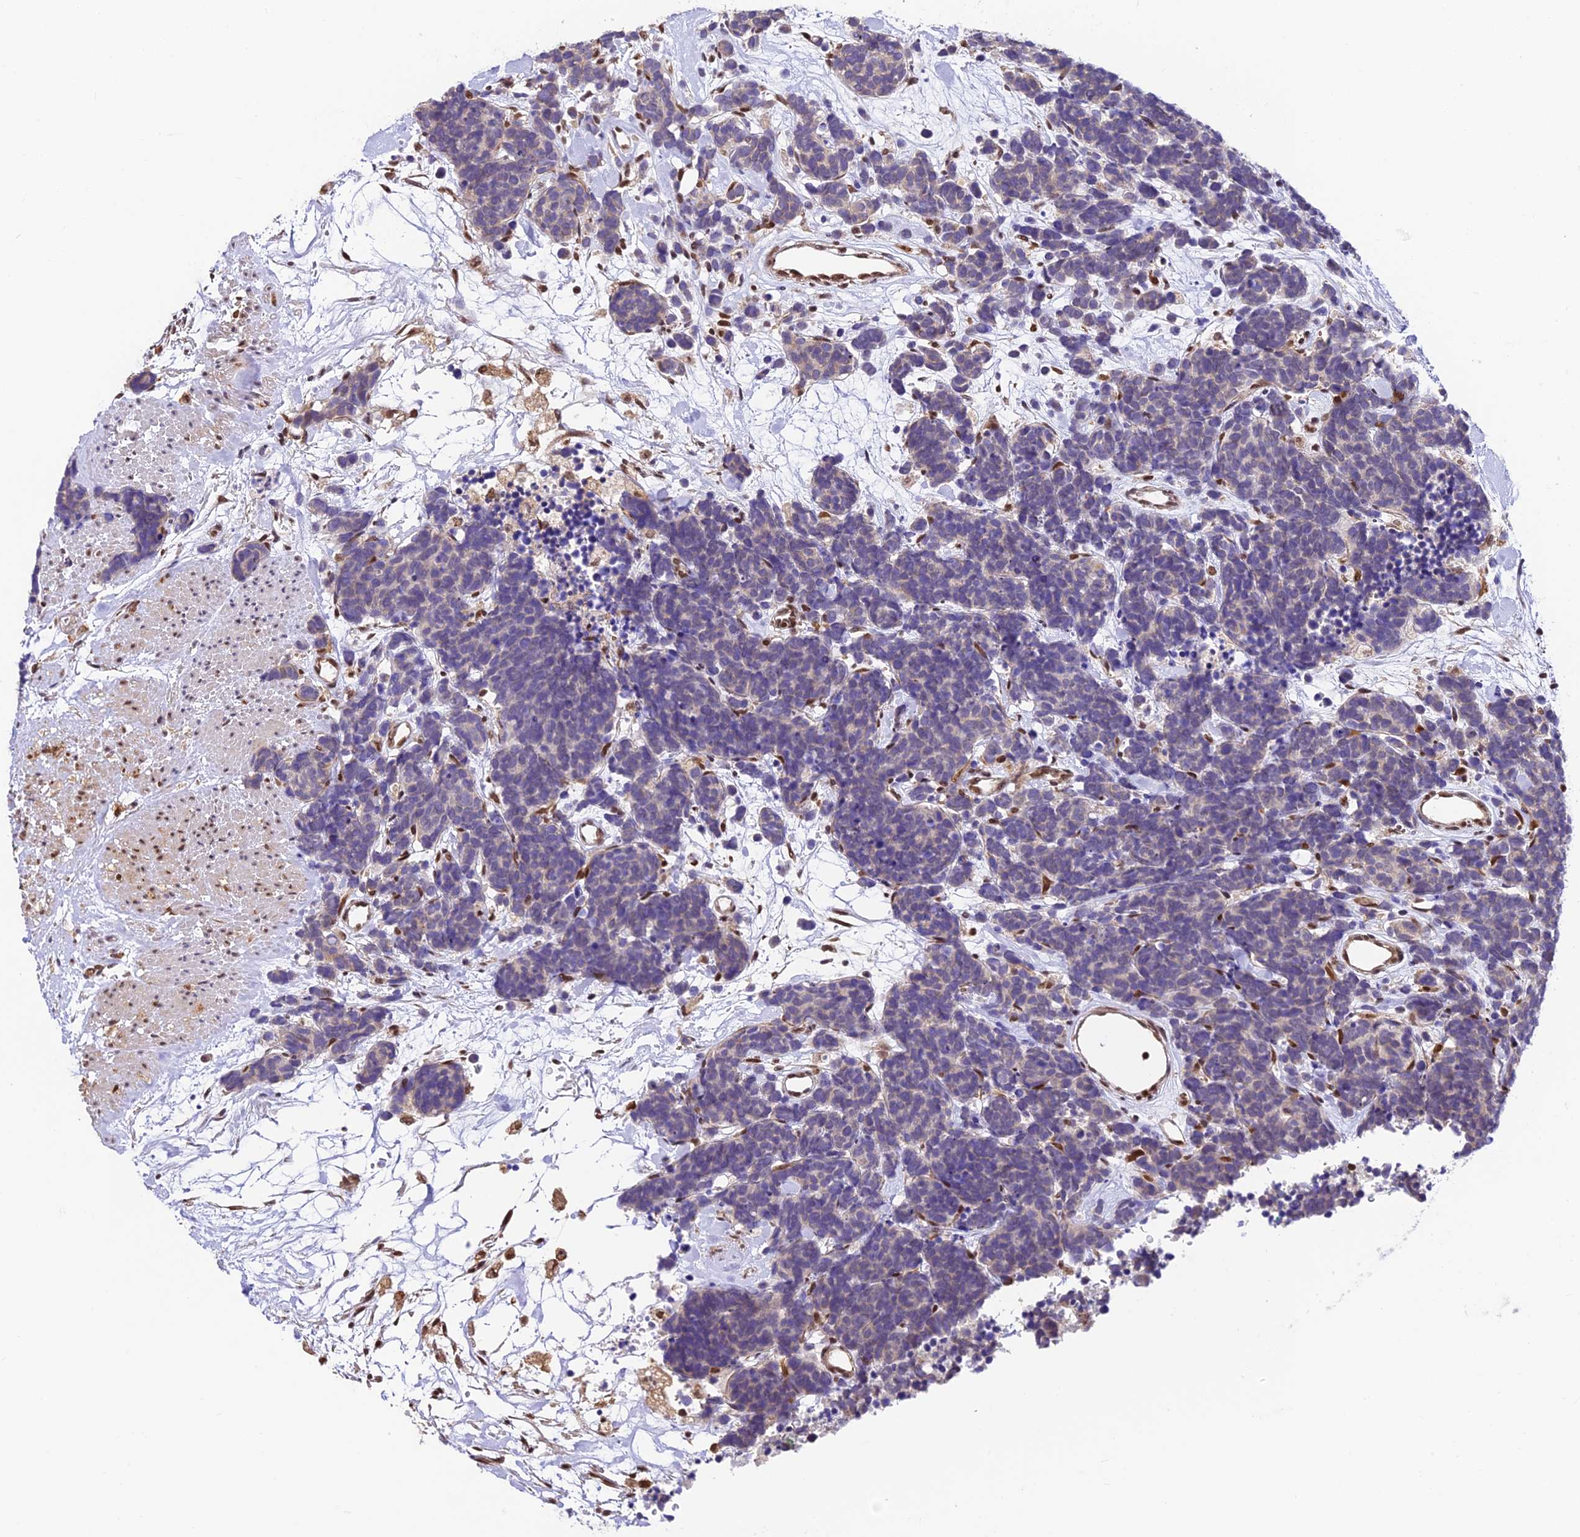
{"staining": {"intensity": "negative", "quantity": "none", "location": "none"}, "tissue": "carcinoid", "cell_type": "Tumor cells", "image_type": "cancer", "snomed": [{"axis": "morphology", "description": "Carcinoma, NOS"}, {"axis": "morphology", "description": "Carcinoid, malignant, NOS"}, {"axis": "topography", "description": "Urinary bladder"}], "caption": "There is no significant staining in tumor cells of carcinoid.", "gene": "TRIM22", "patient": {"sex": "male", "age": 57}}